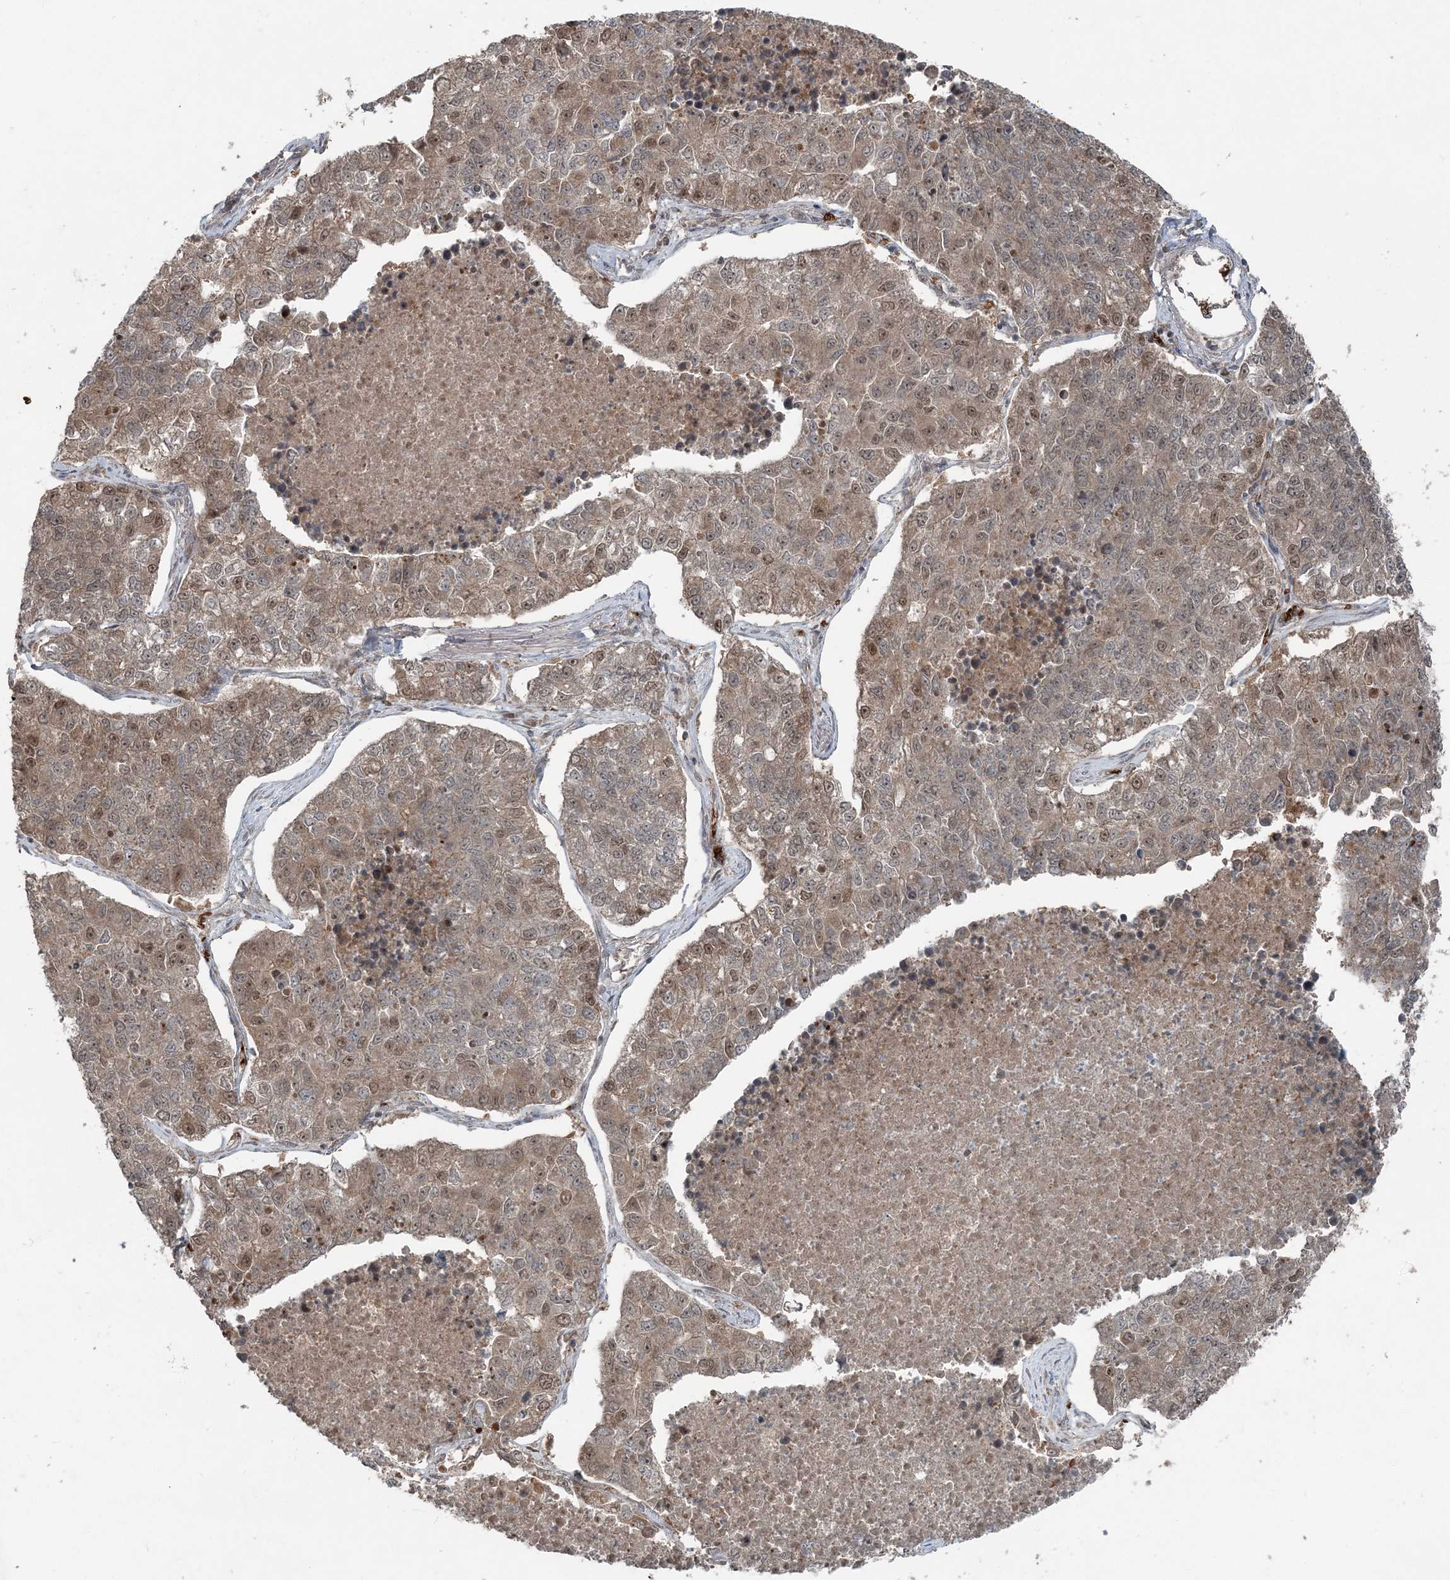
{"staining": {"intensity": "moderate", "quantity": "25%-75%", "location": "cytoplasmic/membranous,nuclear"}, "tissue": "lung cancer", "cell_type": "Tumor cells", "image_type": "cancer", "snomed": [{"axis": "morphology", "description": "Adenocarcinoma, NOS"}, {"axis": "topography", "description": "Lung"}], "caption": "Immunohistochemical staining of lung adenocarcinoma shows medium levels of moderate cytoplasmic/membranous and nuclear protein positivity in about 25%-75% of tumor cells.", "gene": "FBXL17", "patient": {"sex": "male", "age": 49}}